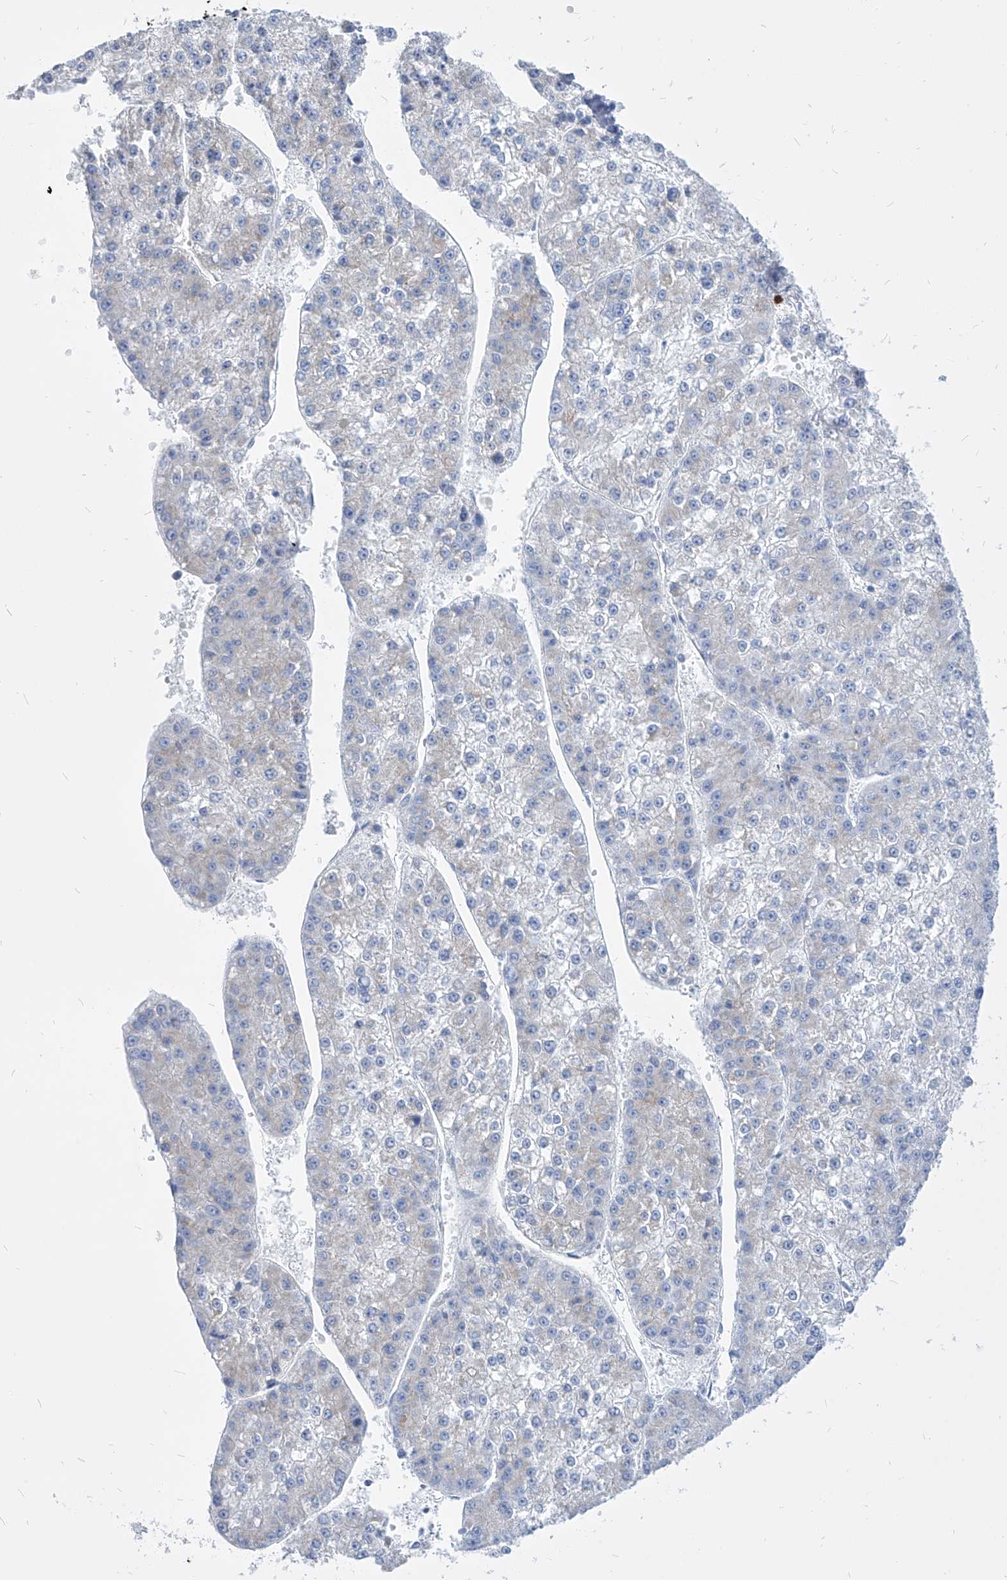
{"staining": {"intensity": "negative", "quantity": "none", "location": "none"}, "tissue": "liver cancer", "cell_type": "Tumor cells", "image_type": "cancer", "snomed": [{"axis": "morphology", "description": "Carcinoma, Hepatocellular, NOS"}, {"axis": "topography", "description": "Liver"}], "caption": "Immunohistochemistry (IHC) of human liver cancer (hepatocellular carcinoma) demonstrates no staining in tumor cells.", "gene": "COQ3", "patient": {"sex": "female", "age": 73}}